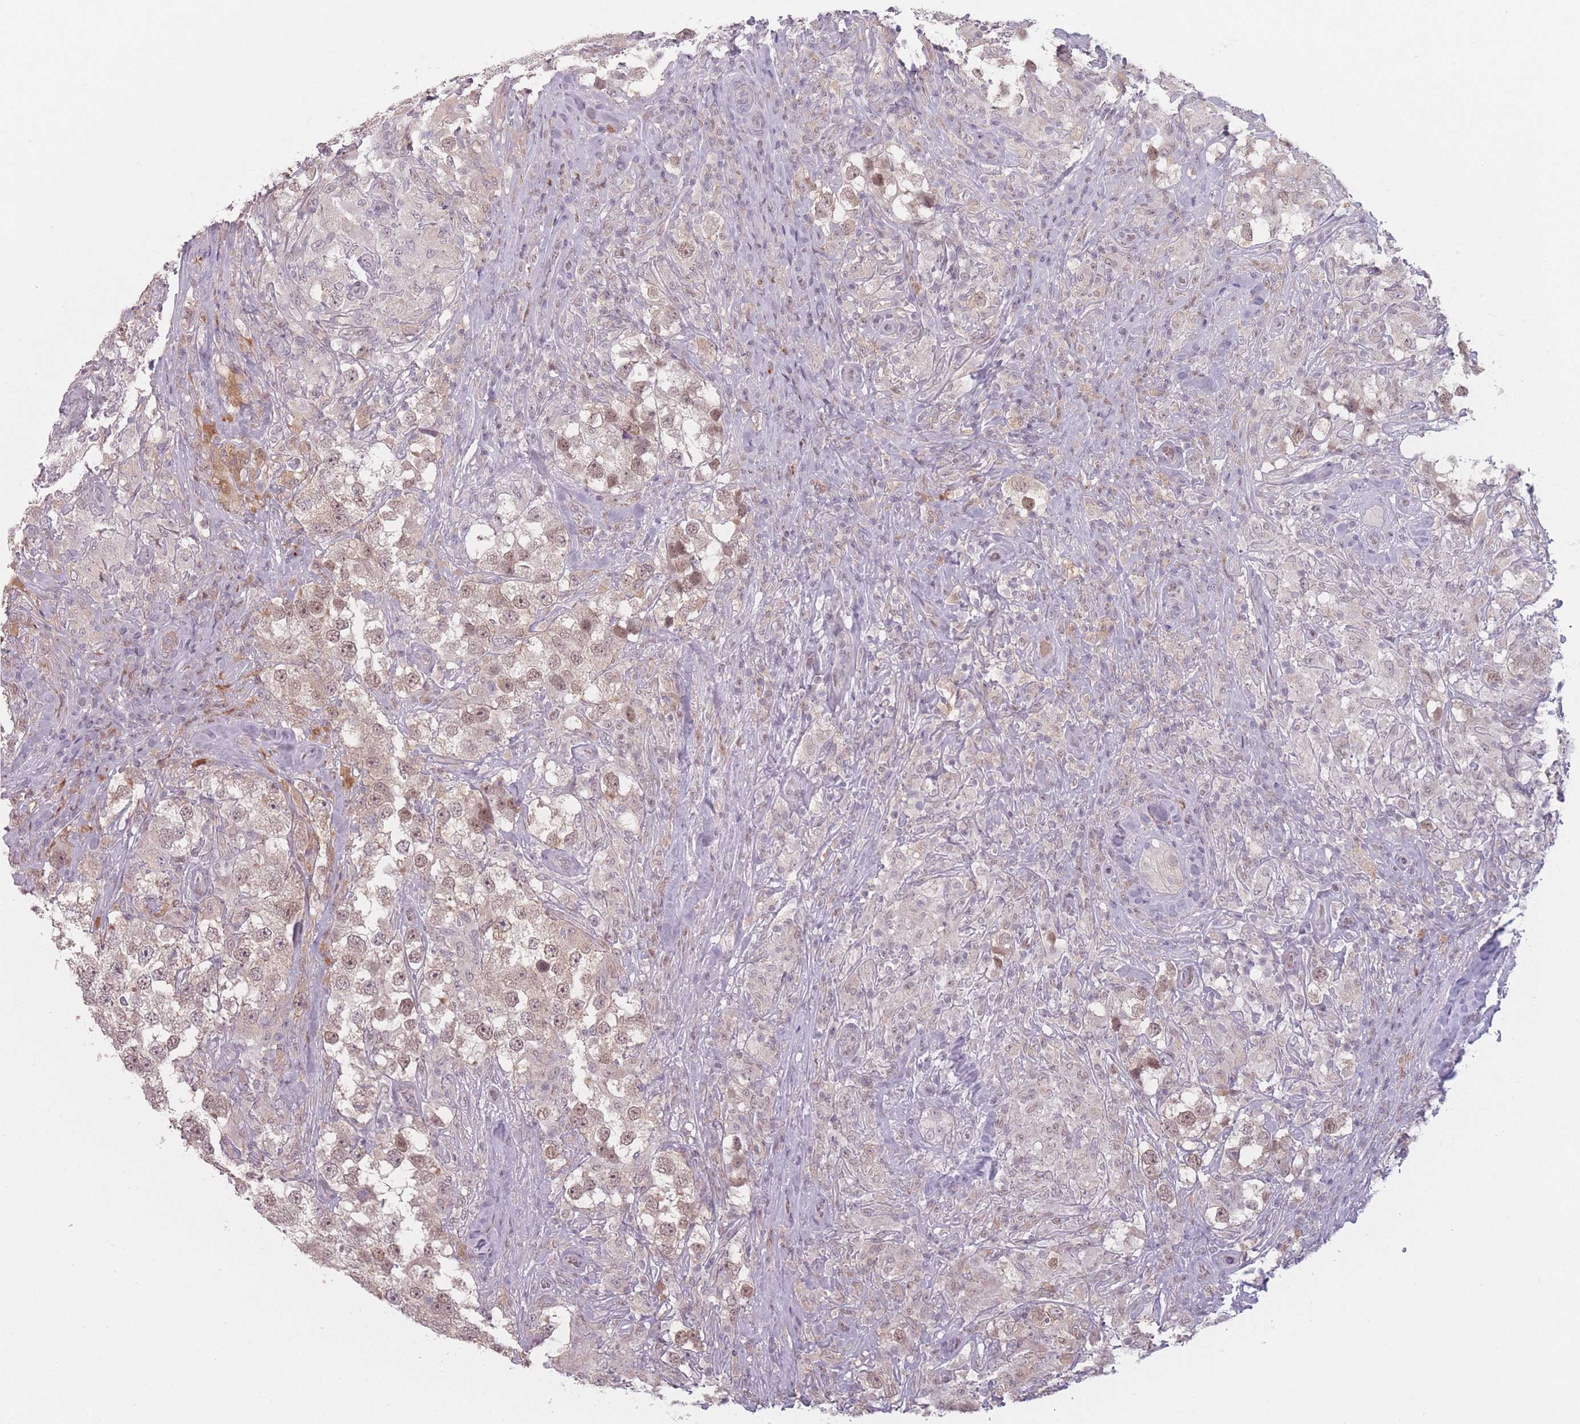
{"staining": {"intensity": "weak", "quantity": "25%-75%", "location": "nuclear"}, "tissue": "testis cancer", "cell_type": "Tumor cells", "image_type": "cancer", "snomed": [{"axis": "morphology", "description": "Seminoma, NOS"}, {"axis": "topography", "description": "Testis"}], "caption": "Protein staining of seminoma (testis) tissue displays weak nuclear expression in approximately 25%-75% of tumor cells.", "gene": "OR10C1", "patient": {"sex": "male", "age": 46}}